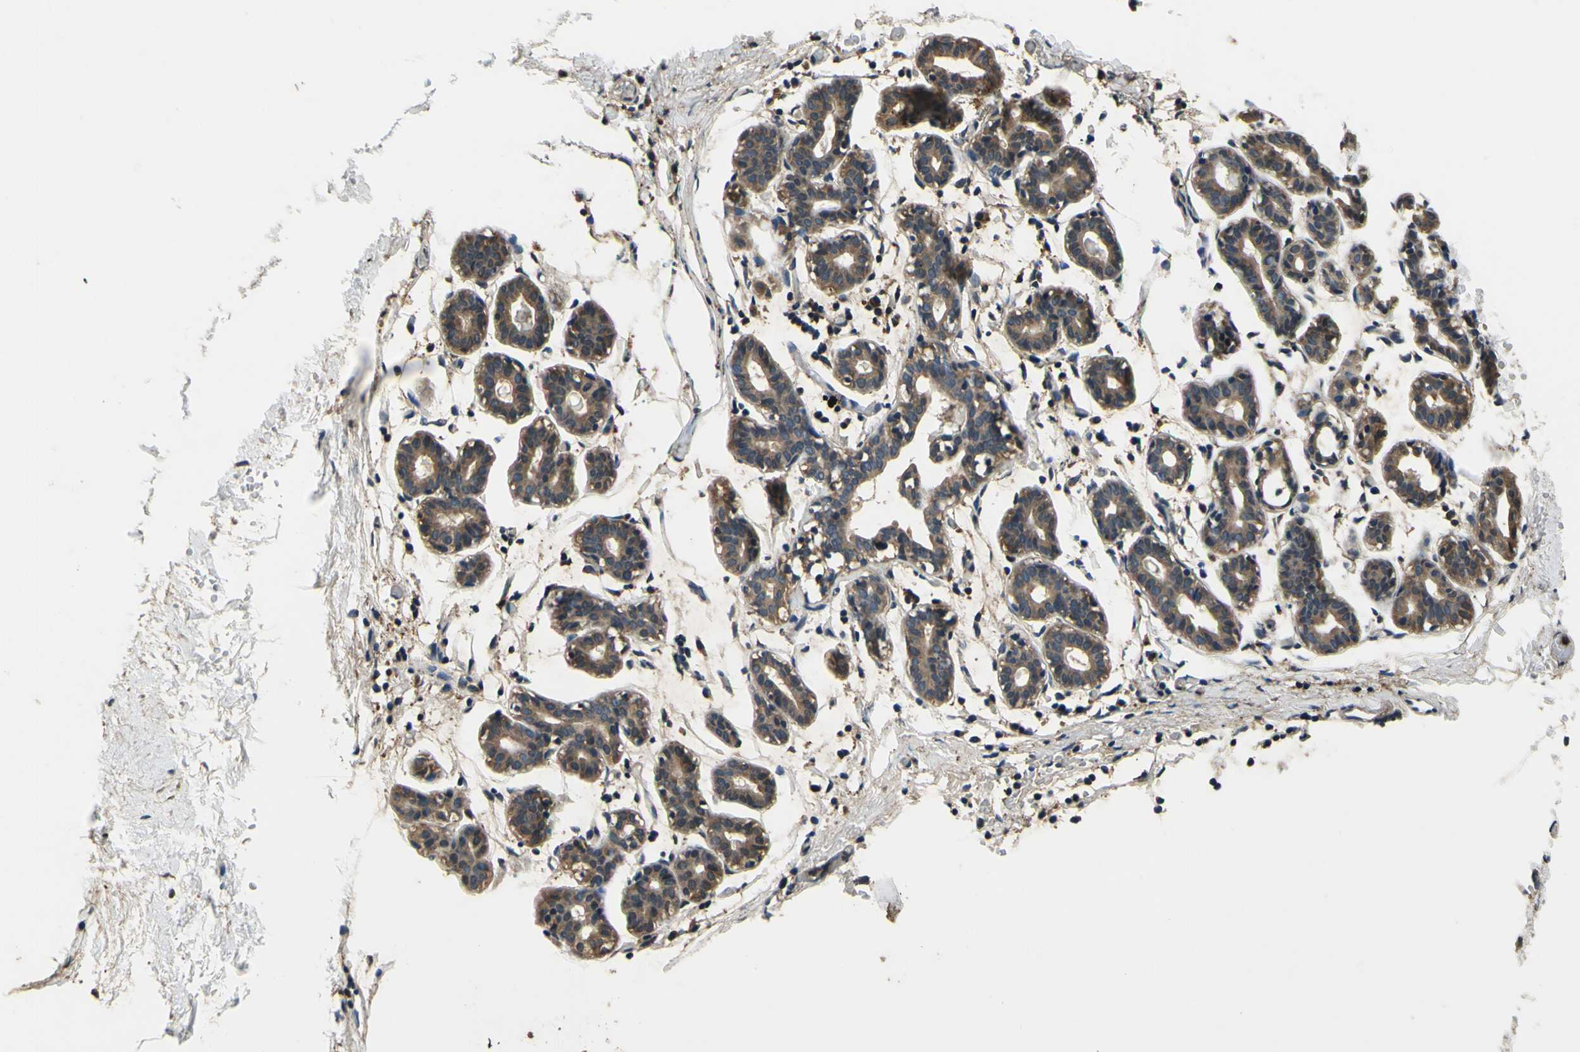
{"staining": {"intensity": "weak", "quantity": "<25%", "location": "cytoplasmic/membranous"}, "tissue": "breast", "cell_type": "Adipocytes", "image_type": "normal", "snomed": [{"axis": "morphology", "description": "Normal tissue, NOS"}, {"axis": "topography", "description": "Breast"}], "caption": "Immunohistochemical staining of benign breast shows no significant expression in adipocytes.", "gene": "PLA2G4A", "patient": {"sex": "female", "age": 27}}